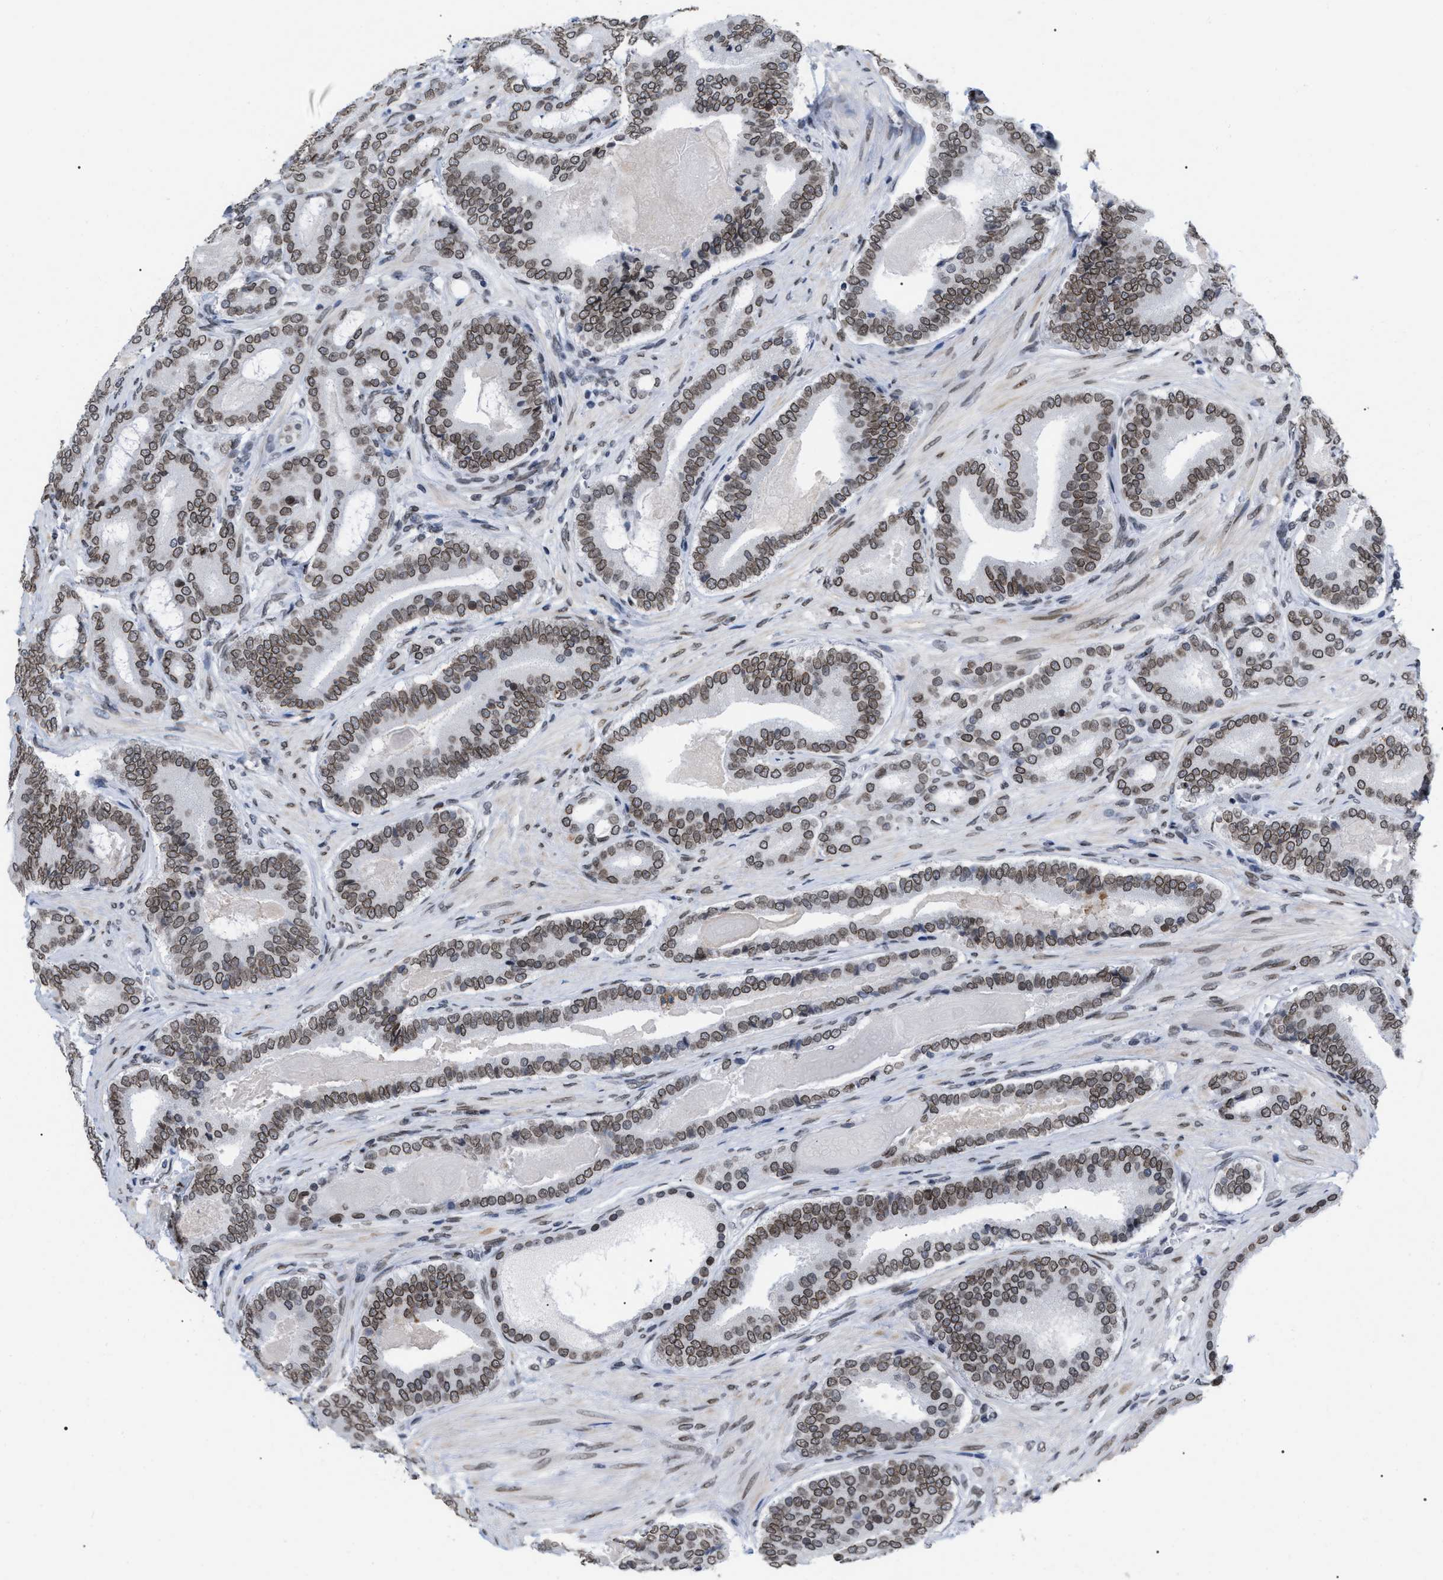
{"staining": {"intensity": "moderate", "quantity": ">75%", "location": "cytoplasmic/membranous,nuclear"}, "tissue": "prostate cancer", "cell_type": "Tumor cells", "image_type": "cancer", "snomed": [{"axis": "morphology", "description": "Adenocarcinoma, High grade"}, {"axis": "topography", "description": "Prostate"}], "caption": "Prostate cancer (high-grade adenocarcinoma) stained with a protein marker displays moderate staining in tumor cells.", "gene": "TPR", "patient": {"sex": "male", "age": 60}}